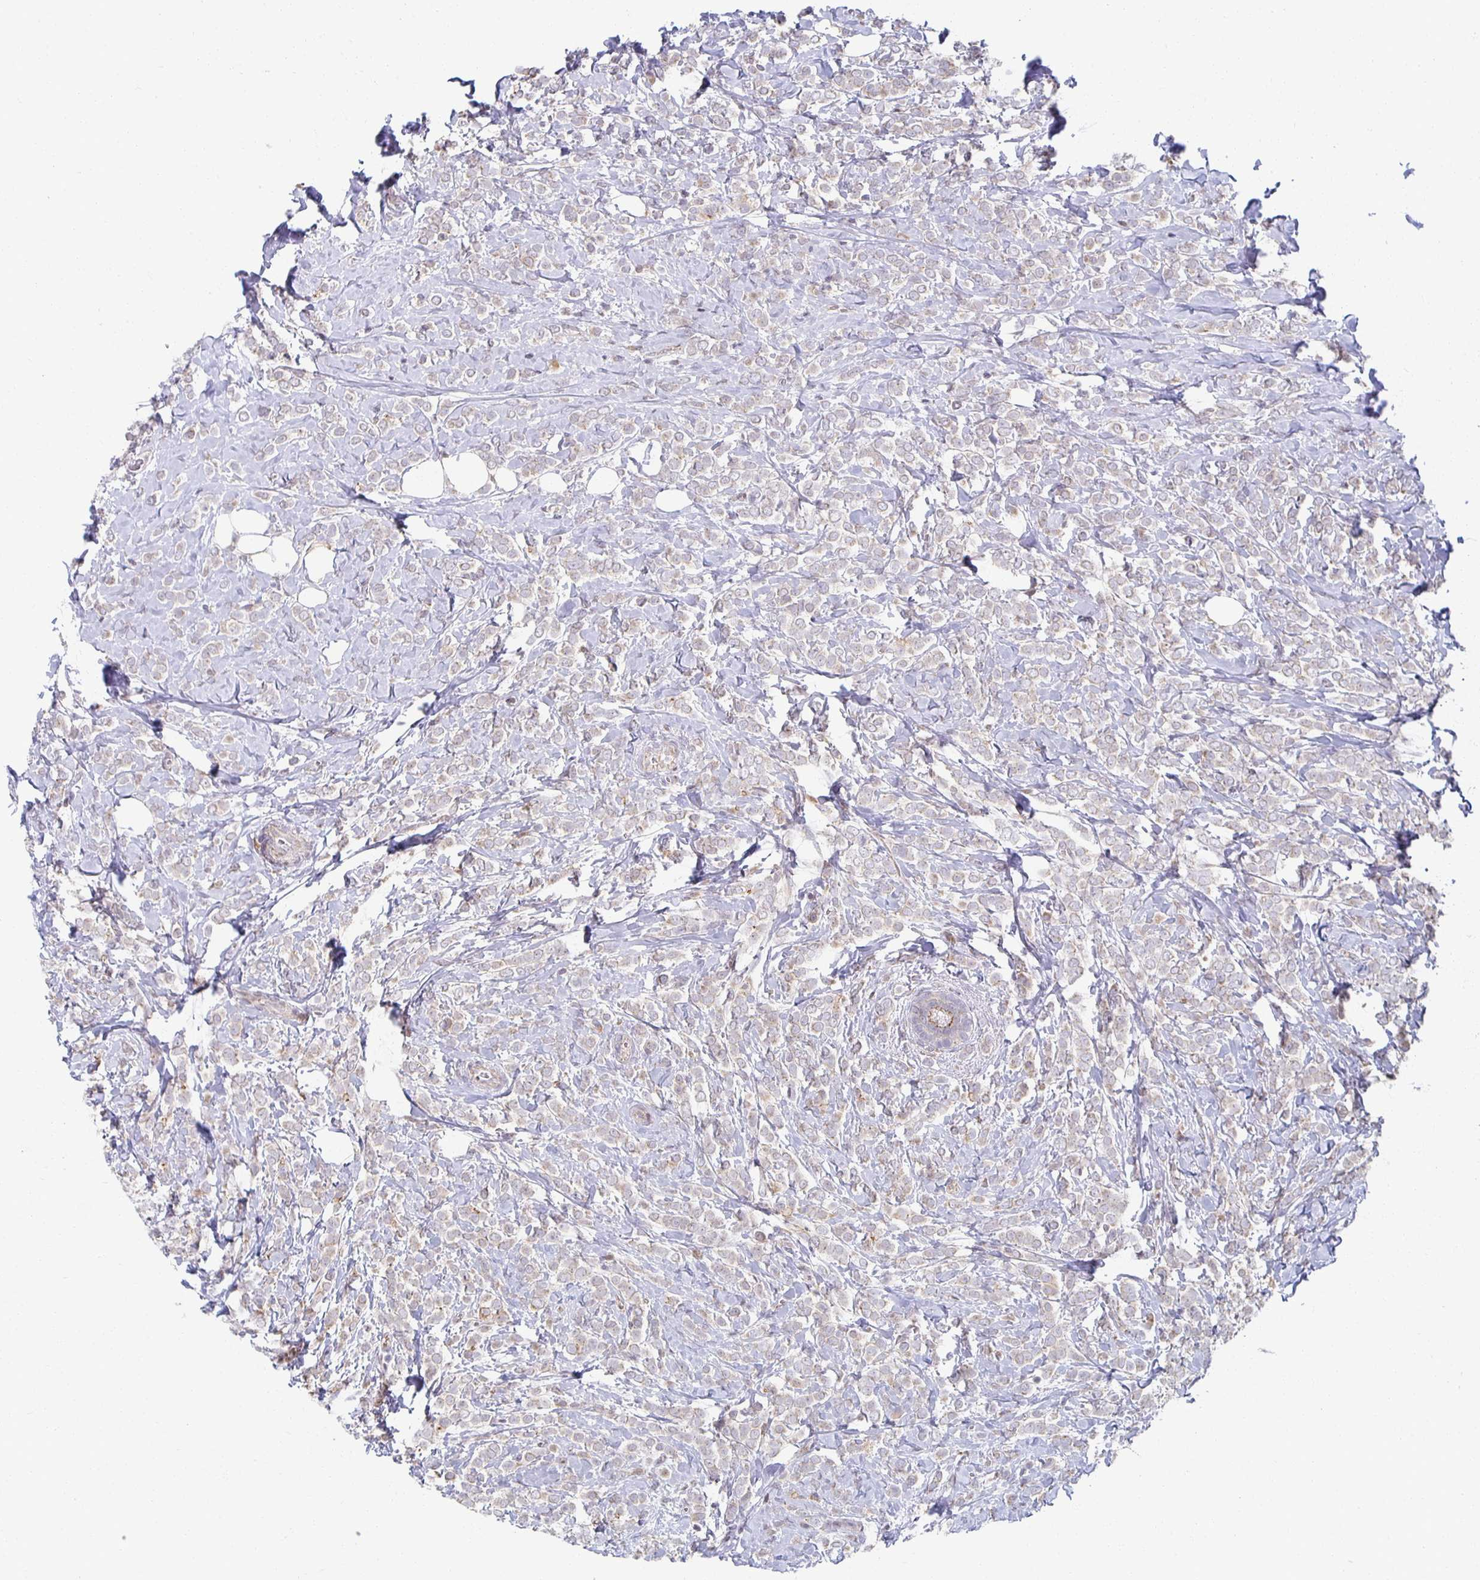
{"staining": {"intensity": "weak", "quantity": "<25%", "location": "cytoplasmic/membranous"}, "tissue": "breast cancer", "cell_type": "Tumor cells", "image_type": "cancer", "snomed": [{"axis": "morphology", "description": "Lobular carcinoma"}, {"axis": "topography", "description": "Breast"}], "caption": "High magnification brightfield microscopy of breast cancer (lobular carcinoma) stained with DAB (brown) and counterstained with hematoxylin (blue): tumor cells show no significant staining.", "gene": "HCFC1R1", "patient": {"sex": "female", "age": 49}}